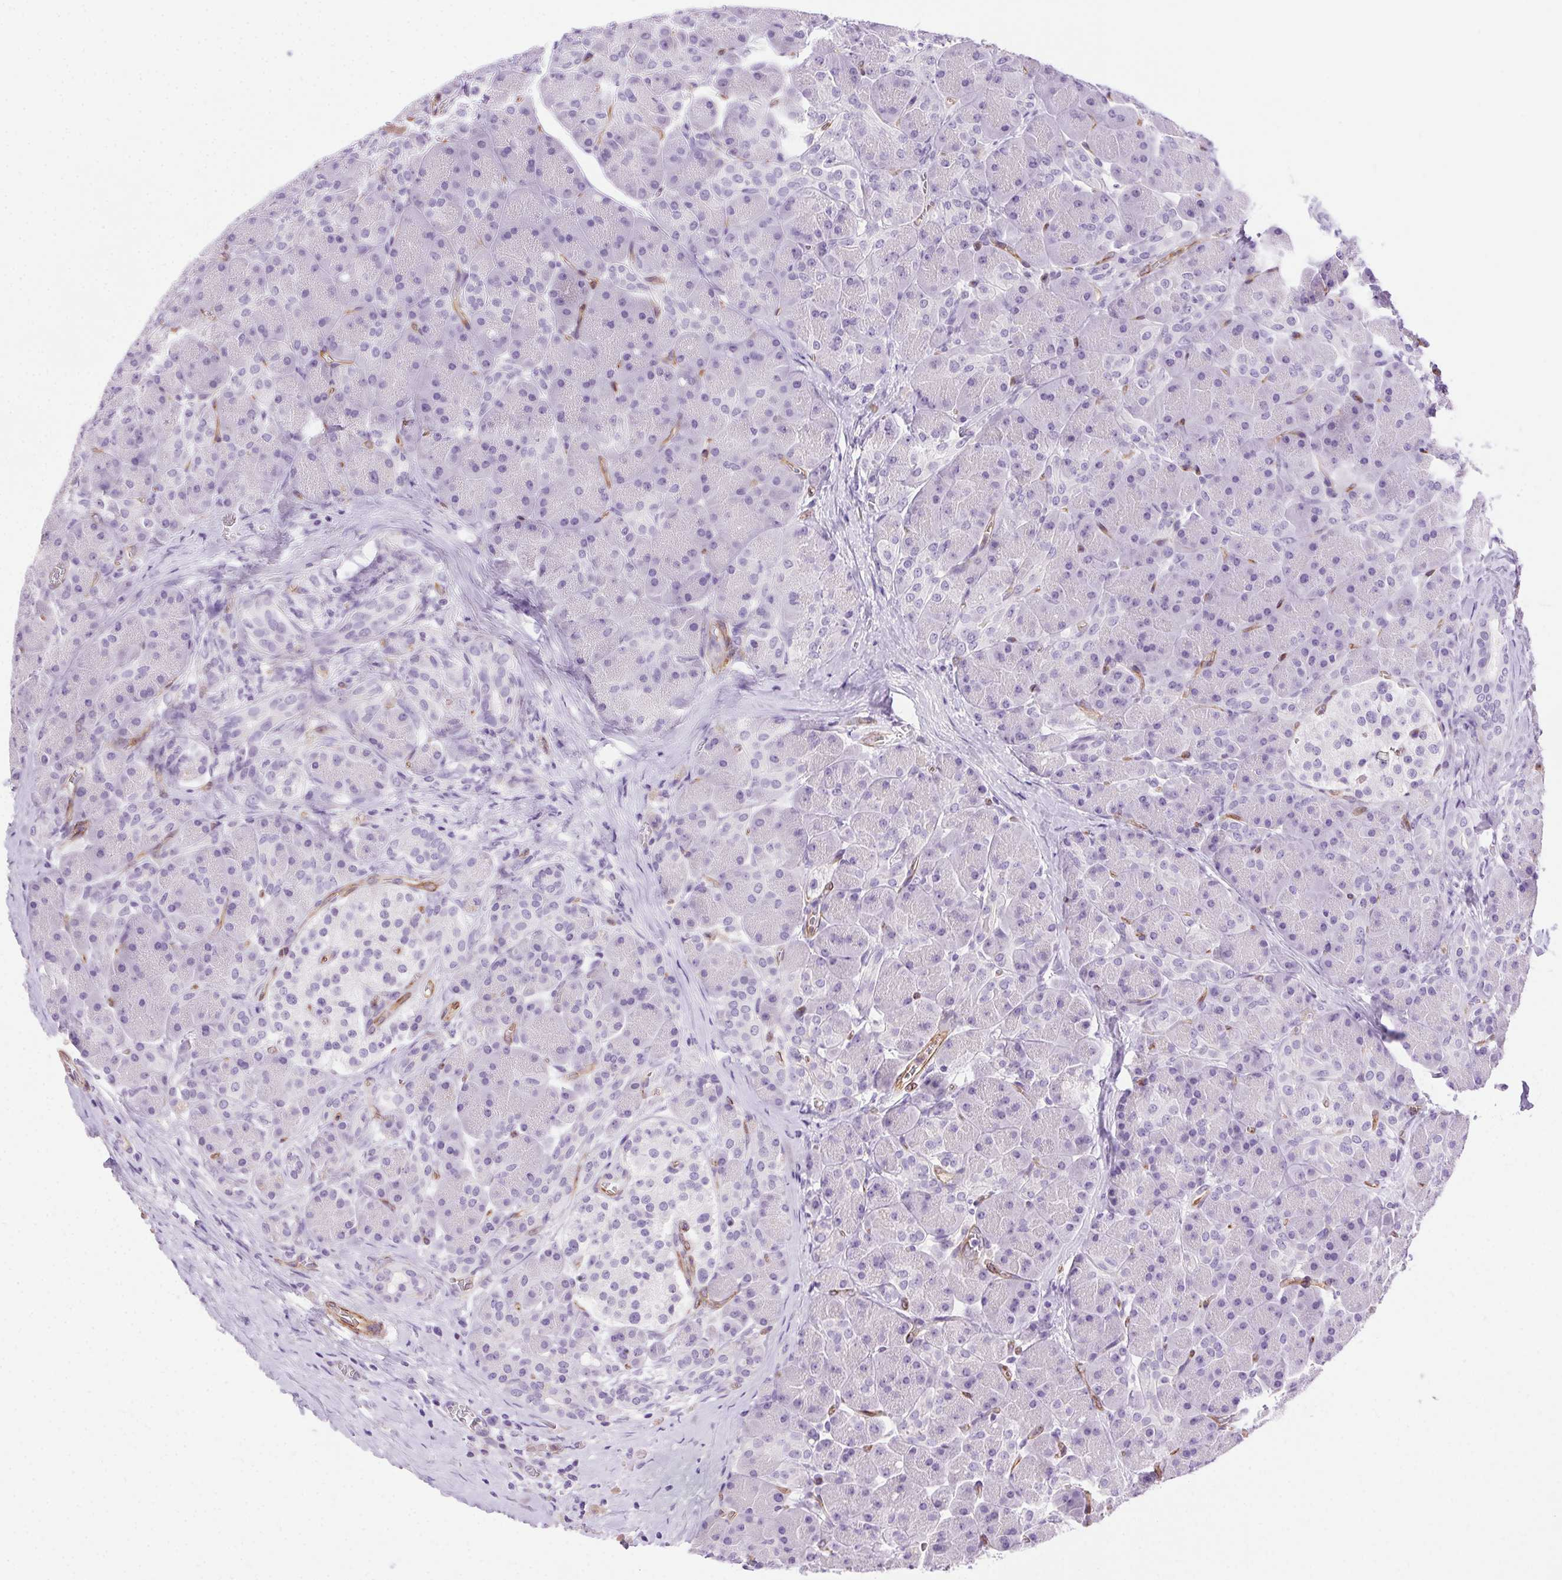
{"staining": {"intensity": "negative", "quantity": "none", "location": "none"}, "tissue": "pancreas", "cell_type": "Exocrine glandular cells", "image_type": "normal", "snomed": [{"axis": "morphology", "description": "Normal tissue, NOS"}, {"axis": "topography", "description": "Pancreas"}], "caption": "IHC of unremarkable pancreas reveals no staining in exocrine glandular cells.", "gene": "SHCBP1L", "patient": {"sex": "male", "age": 55}}